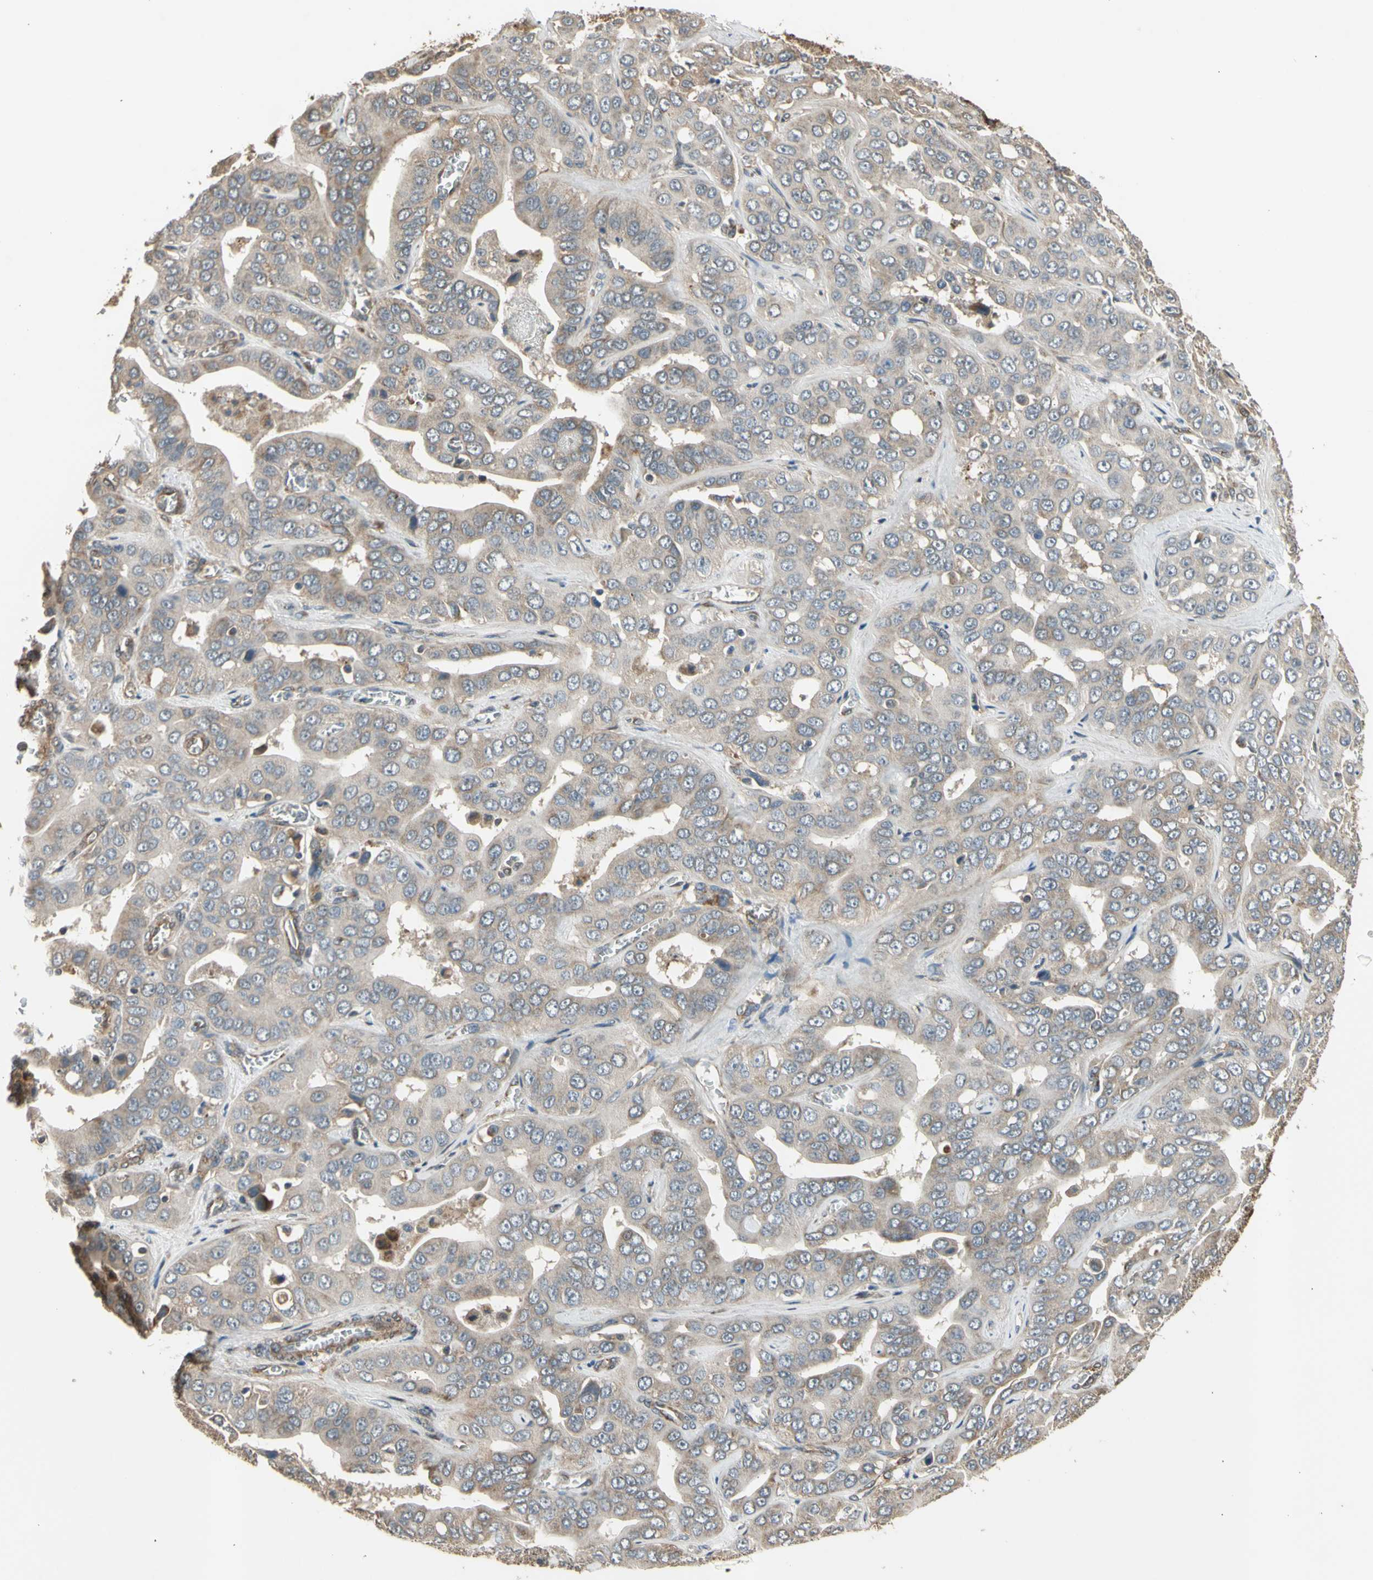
{"staining": {"intensity": "weak", "quantity": ">75%", "location": "cytoplasmic/membranous"}, "tissue": "liver cancer", "cell_type": "Tumor cells", "image_type": "cancer", "snomed": [{"axis": "morphology", "description": "Cholangiocarcinoma"}, {"axis": "topography", "description": "Liver"}], "caption": "A high-resolution image shows immunohistochemistry (IHC) staining of cholangiocarcinoma (liver), which demonstrates weak cytoplasmic/membranous positivity in approximately >75% of tumor cells. (brown staining indicates protein expression, while blue staining denotes nuclei).", "gene": "EFNB2", "patient": {"sex": "female", "age": 52}}